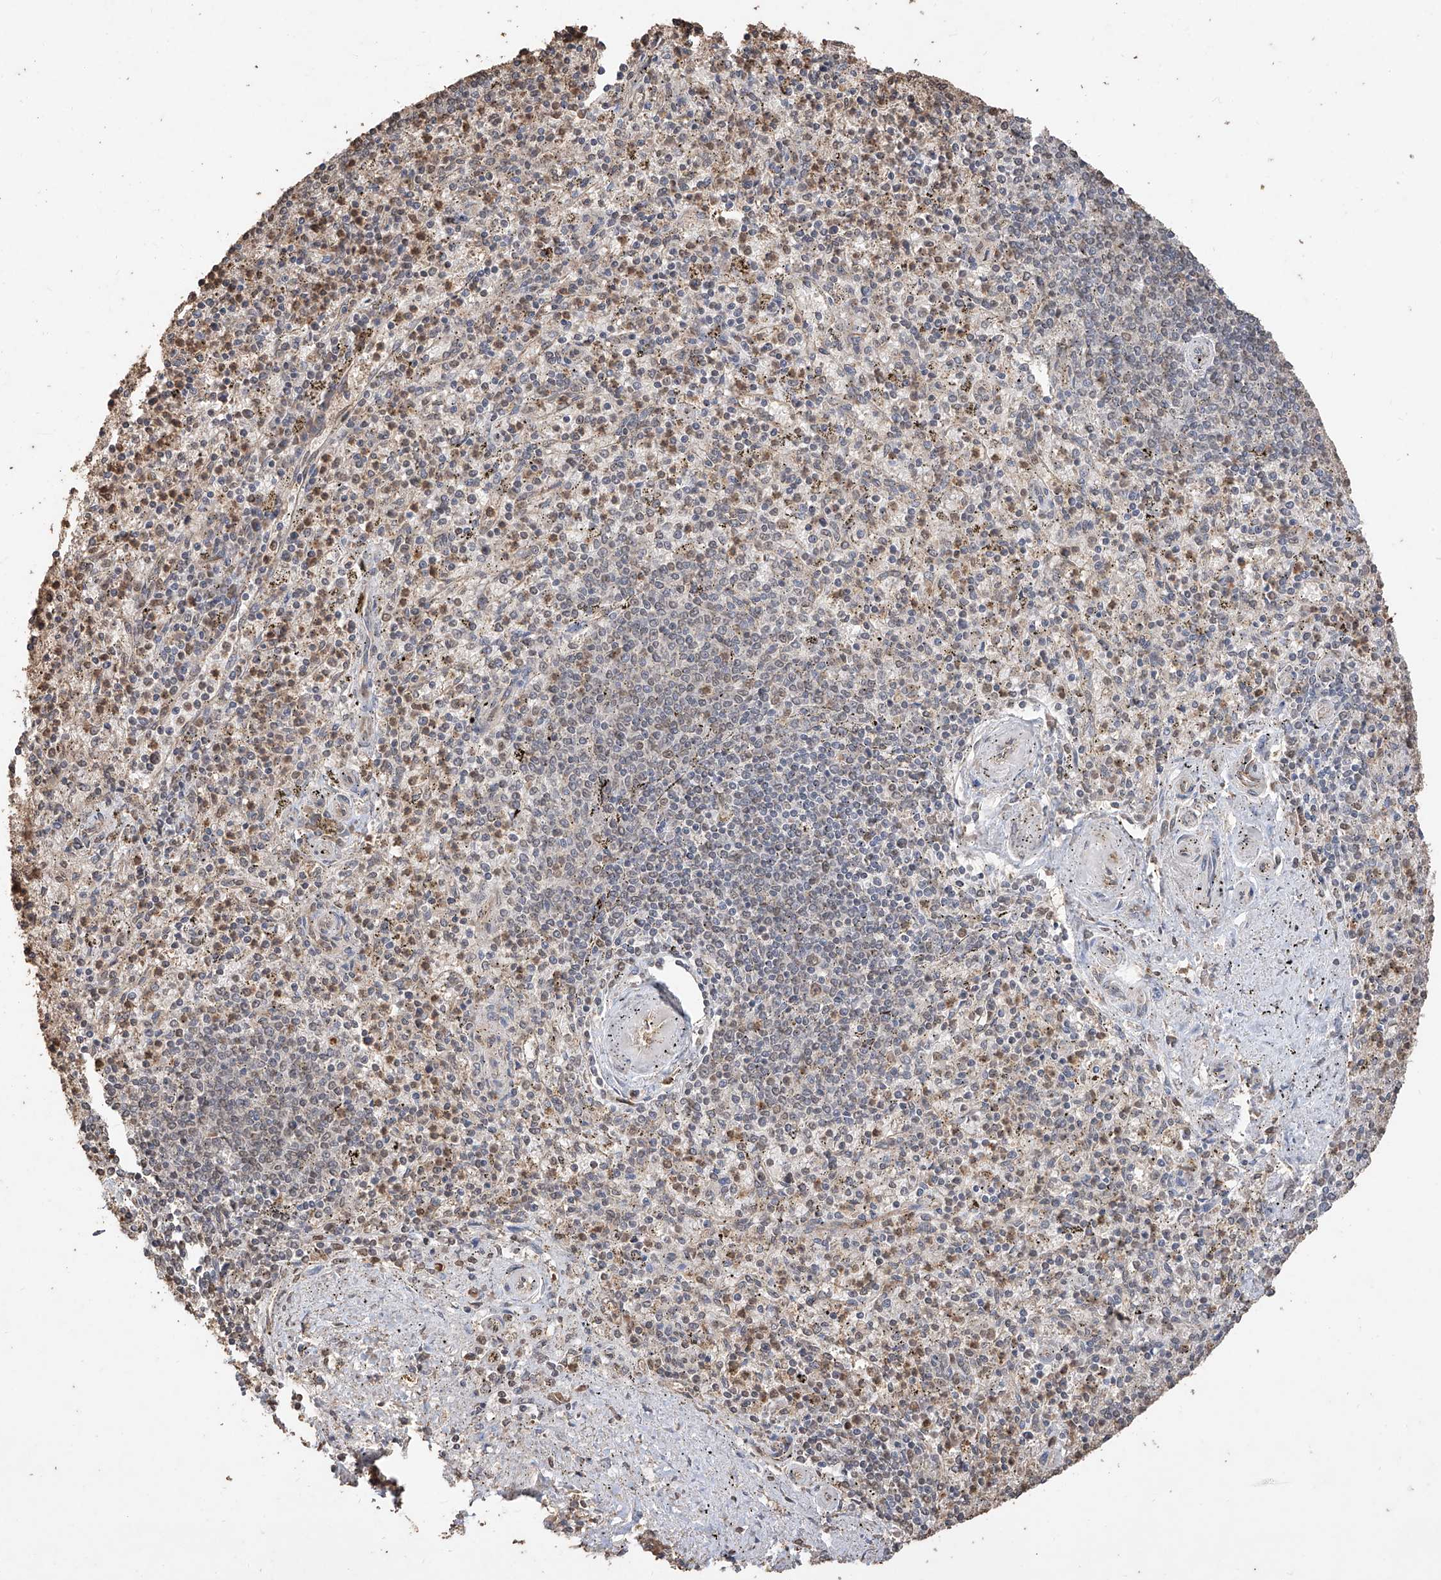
{"staining": {"intensity": "moderate", "quantity": "25%-75%", "location": "cytoplasmic/membranous"}, "tissue": "spleen", "cell_type": "Cells in red pulp", "image_type": "normal", "snomed": [{"axis": "morphology", "description": "Normal tissue, NOS"}, {"axis": "topography", "description": "Spleen"}], "caption": "Spleen stained with DAB (3,3'-diaminobenzidine) immunohistochemistry (IHC) reveals medium levels of moderate cytoplasmic/membranous positivity in approximately 25%-75% of cells in red pulp. Using DAB (brown) and hematoxylin (blue) stains, captured at high magnification using brightfield microscopy.", "gene": "ELOVL1", "patient": {"sex": "male", "age": 72}}